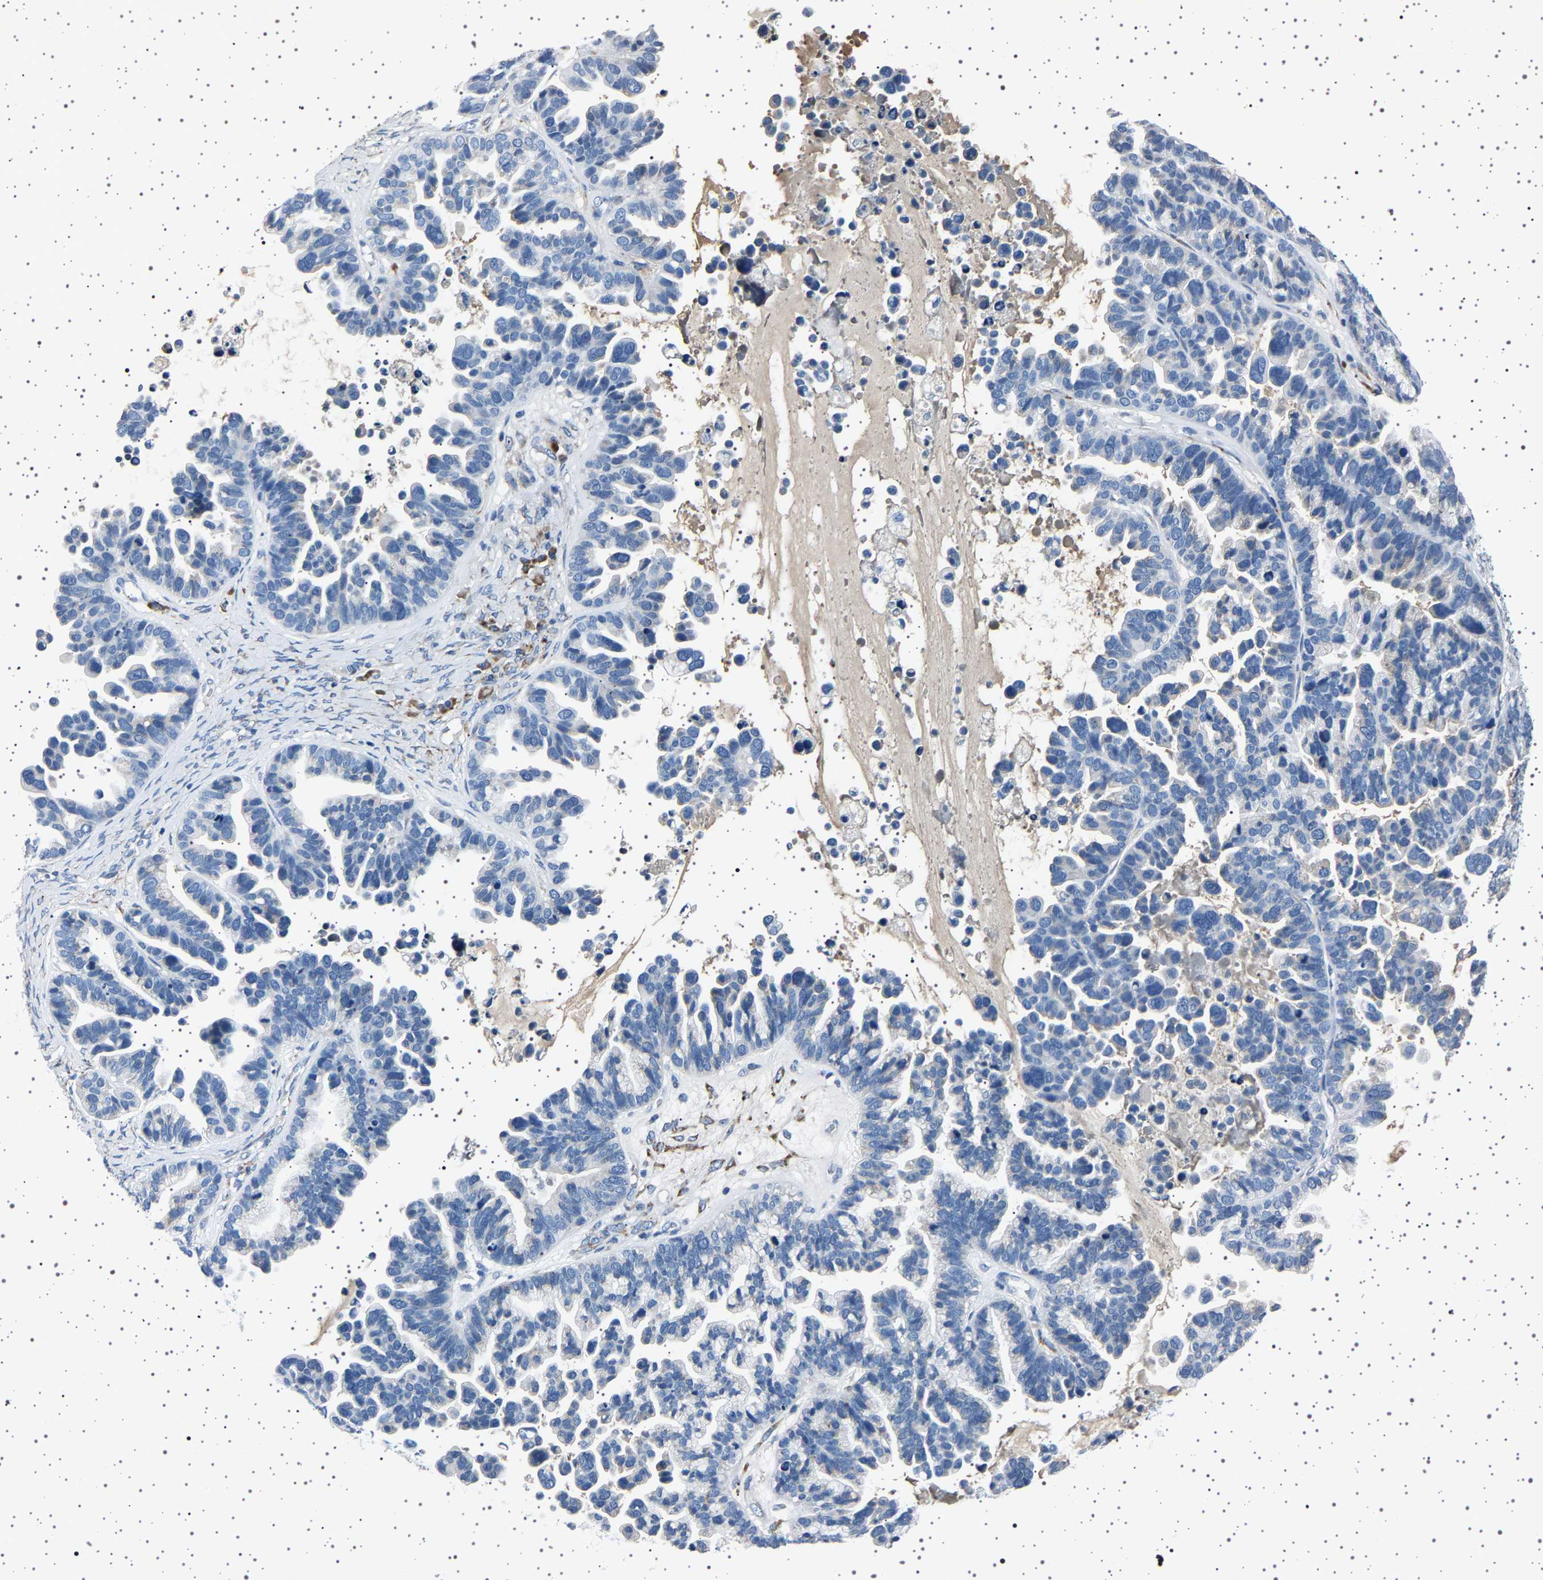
{"staining": {"intensity": "negative", "quantity": "none", "location": "none"}, "tissue": "ovarian cancer", "cell_type": "Tumor cells", "image_type": "cancer", "snomed": [{"axis": "morphology", "description": "Cystadenocarcinoma, serous, NOS"}, {"axis": "topography", "description": "Ovary"}], "caption": "This histopathology image is of ovarian cancer stained with IHC to label a protein in brown with the nuclei are counter-stained blue. There is no staining in tumor cells.", "gene": "FTCD", "patient": {"sex": "female", "age": 56}}